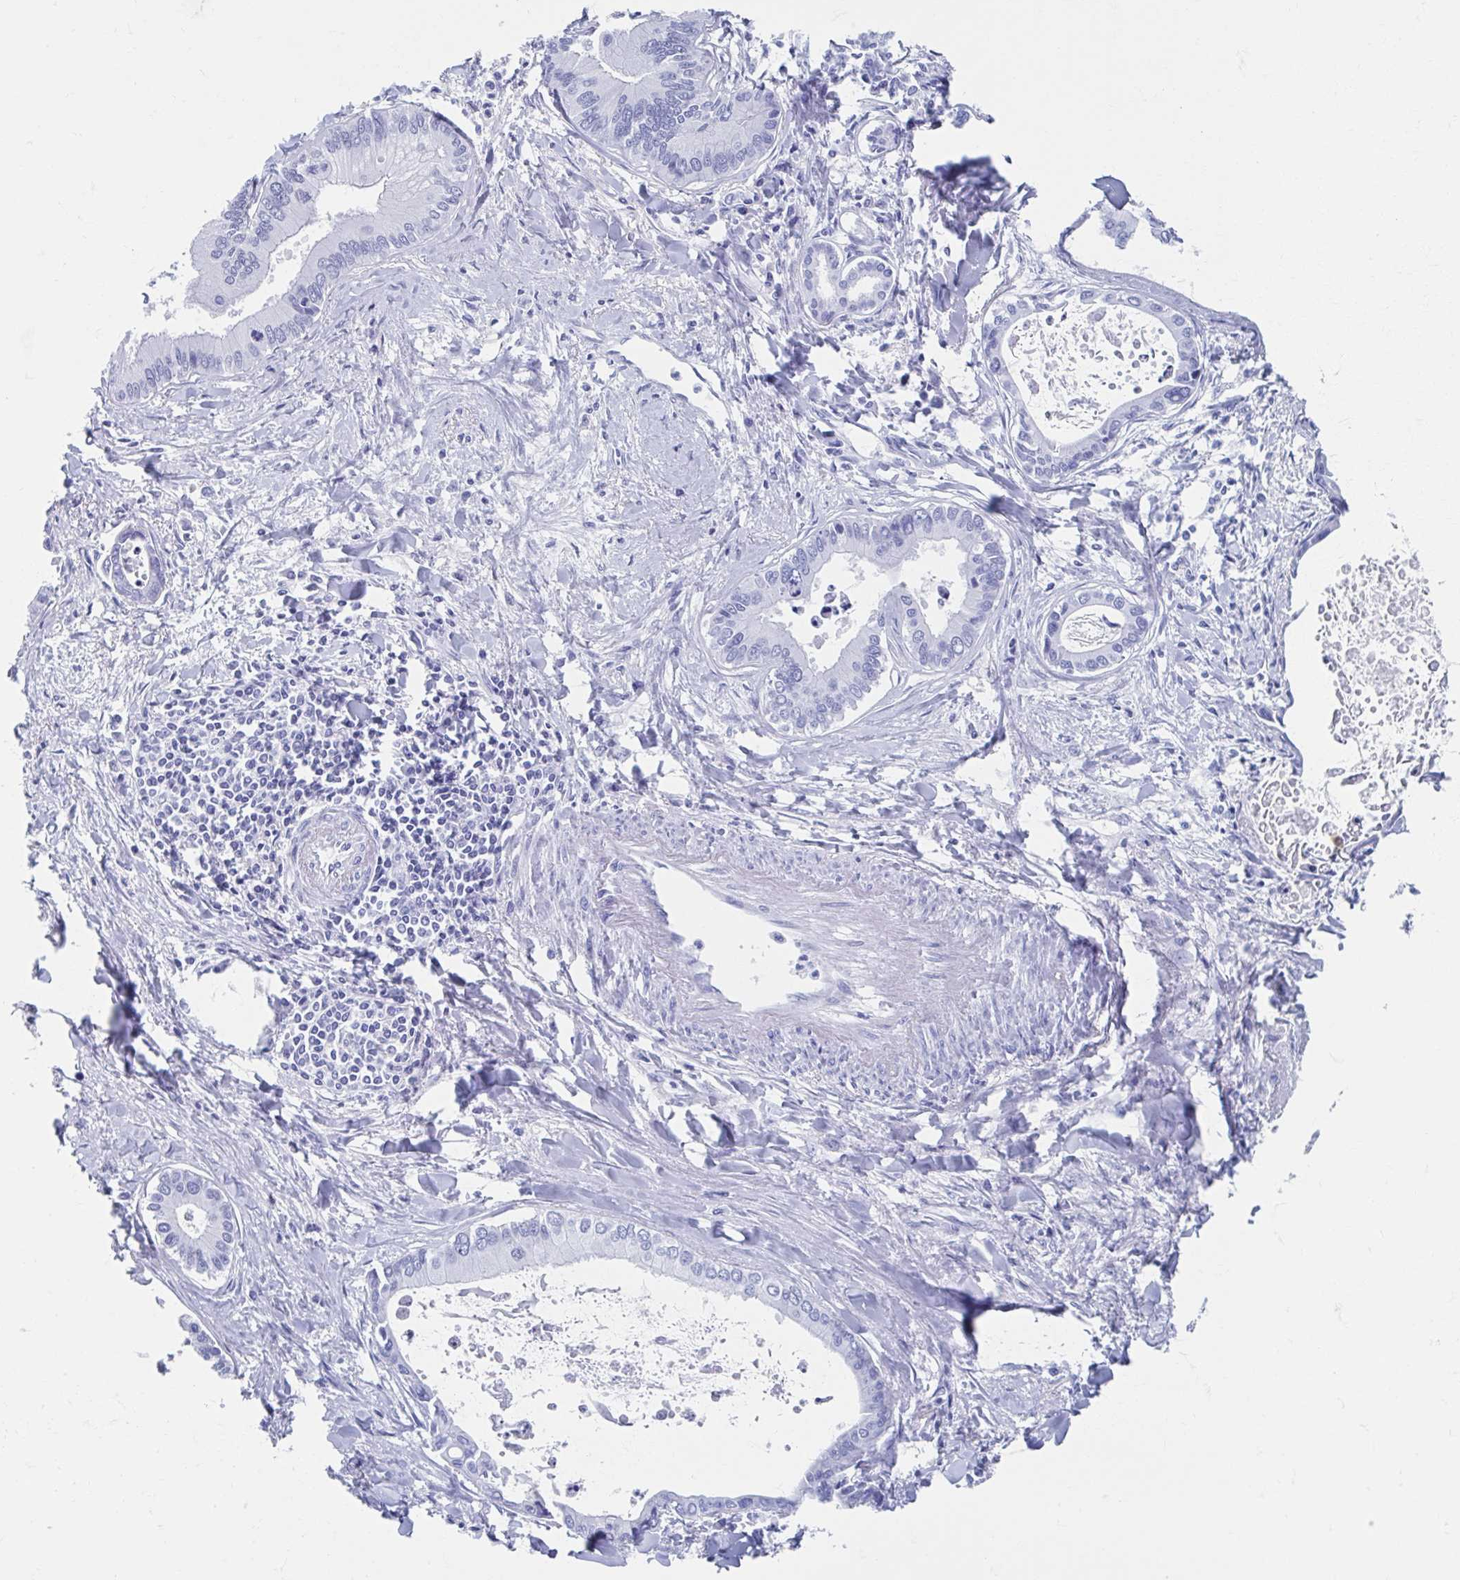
{"staining": {"intensity": "negative", "quantity": "none", "location": "none"}, "tissue": "liver cancer", "cell_type": "Tumor cells", "image_type": "cancer", "snomed": [{"axis": "morphology", "description": "Cholangiocarcinoma"}, {"axis": "topography", "description": "Liver"}], "caption": "A photomicrograph of liver cancer (cholangiocarcinoma) stained for a protein shows no brown staining in tumor cells.", "gene": "HDGFL1", "patient": {"sex": "male", "age": 66}}